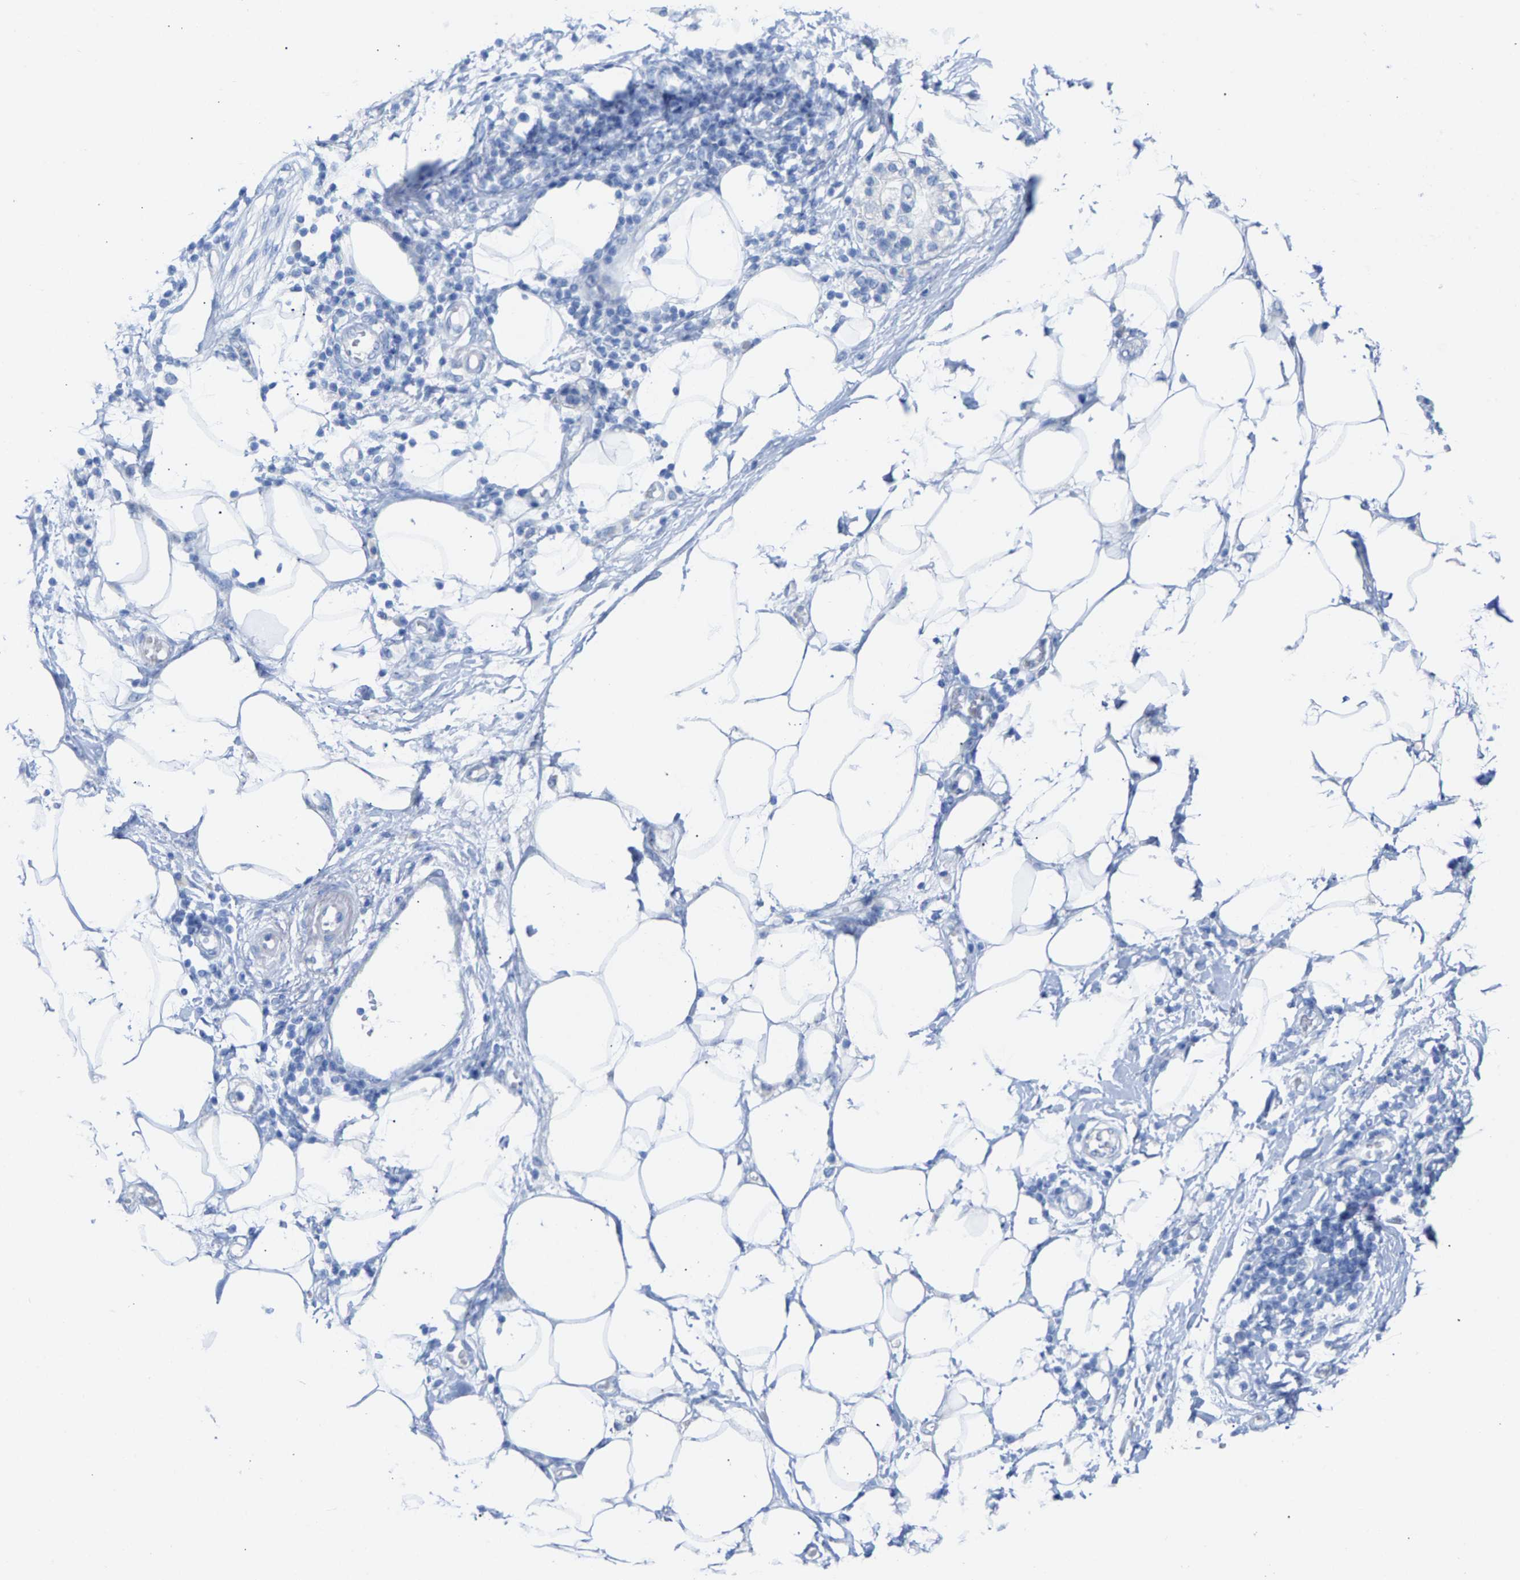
{"staining": {"intensity": "negative", "quantity": "none", "location": "none"}, "tissue": "adipose tissue", "cell_type": "Adipocytes", "image_type": "normal", "snomed": [{"axis": "morphology", "description": "Normal tissue, NOS"}, {"axis": "morphology", "description": "Adenocarcinoma, NOS"}, {"axis": "topography", "description": "Duodenum"}, {"axis": "topography", "description": "Peripheral nerve tissue"}], "caption": "Immunohistochemistry (IHC) of normal adipose tissue reveals no expression in adipocytes.", "gene": "CPA1", "patient": {"sex": "female", "age": 60}}